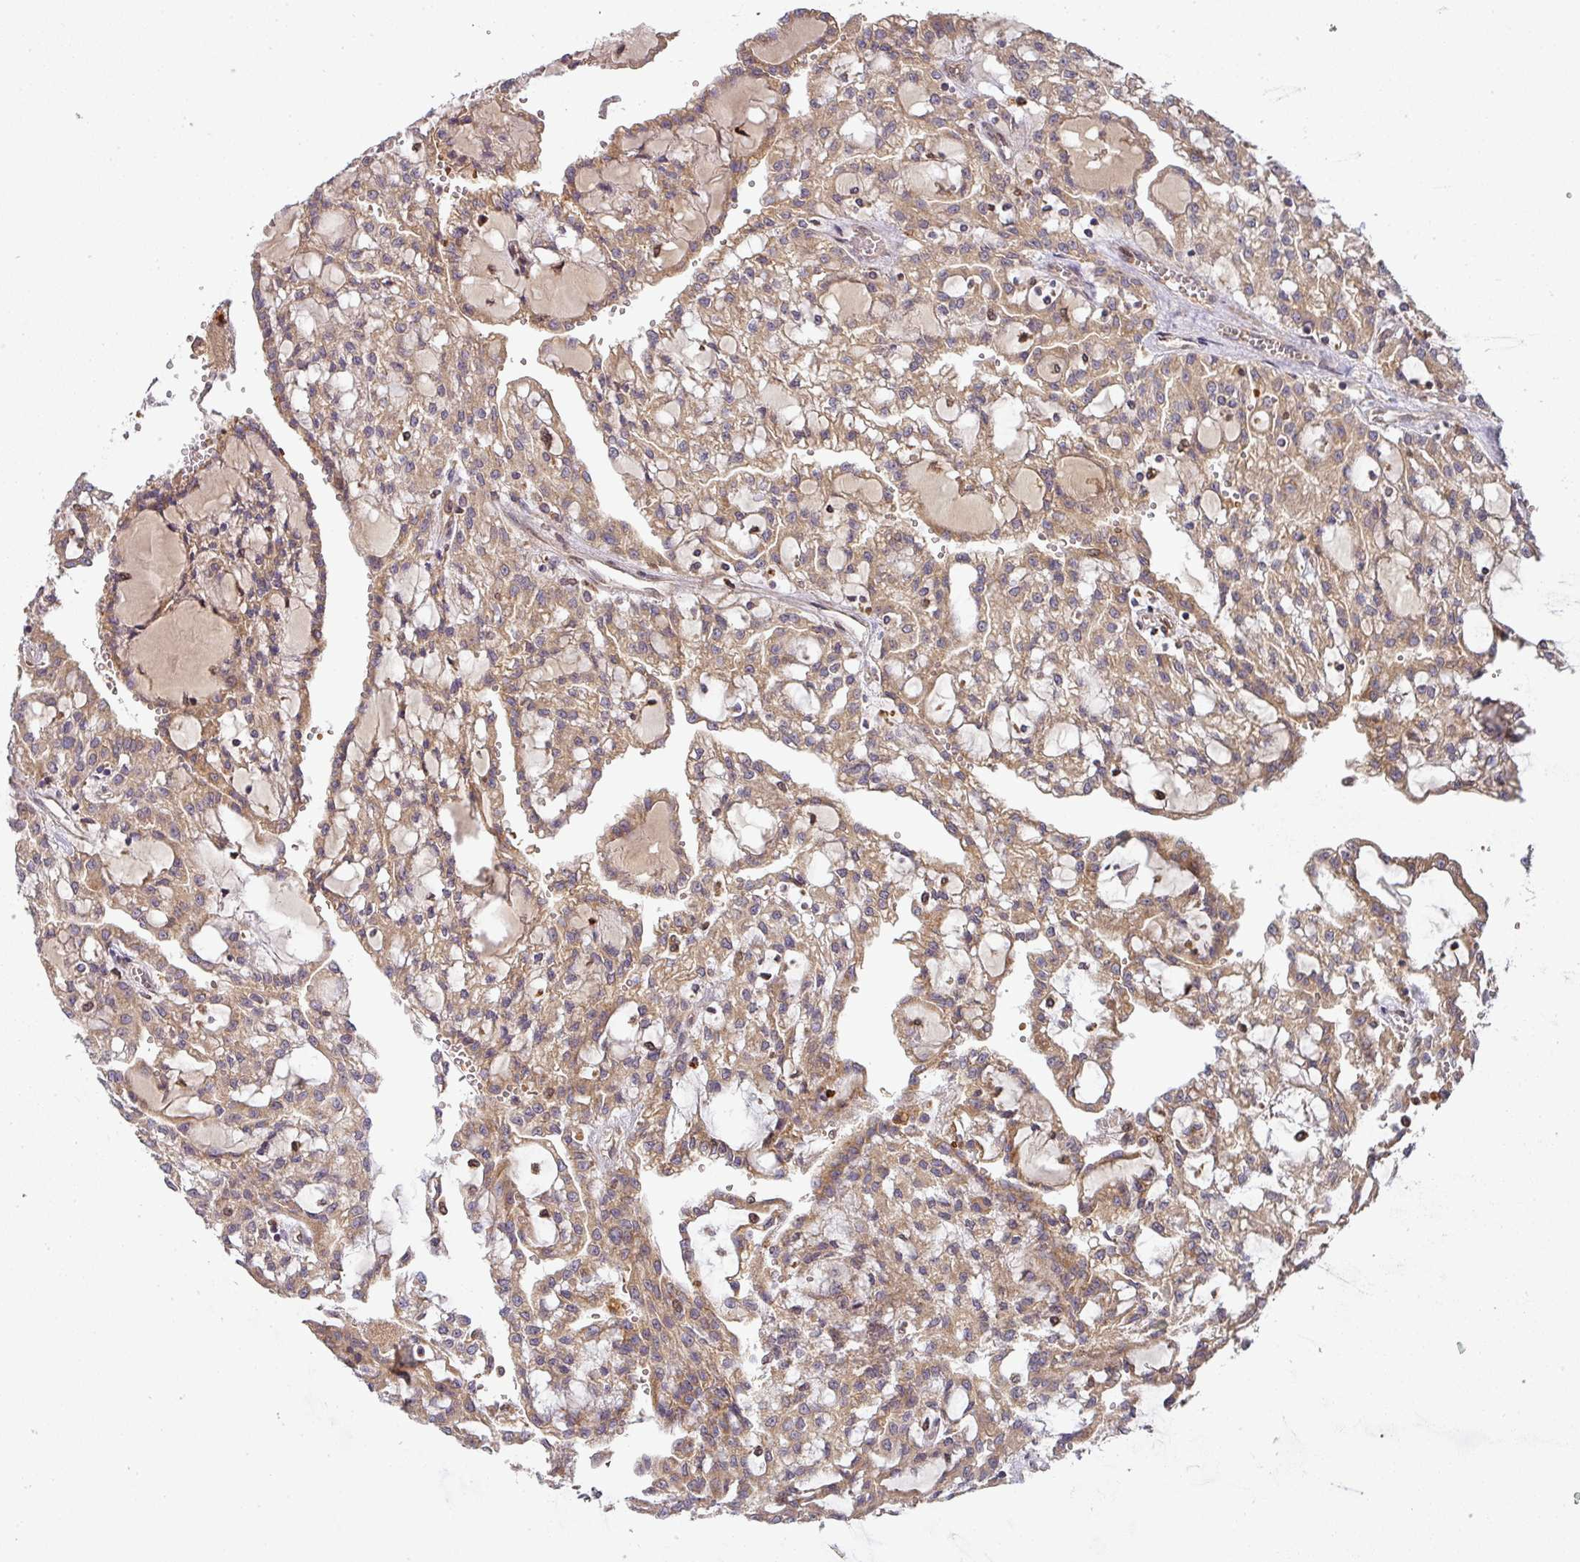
{"staining": {"intensity": "moderate", "quantity": ">75%", "location": "cytoplasmic/membranous"}, "tissue": "renal cancer", "cell_type": "Tumor cells", "image_type": "cancer", "snomed": [{"axis": "morphology", "description": "Adenocarcinoma, NOS"}, {"axis": "topography", "description": "Kidney"}], "caption": "High-magnification brightfield microscopy of renal cancer (adenocarcinoma) stained with DAB (brown) and counterstained with hematoxylin (blue). tumor cells exhibit moderate cytoplasmic/membranous expression is identified in about>75% of cells. Ihc stains the protein in brown and the nuclei are stained blue.", "gene": "MALSU1", "patient": {"sex": "male", "age": 63}}